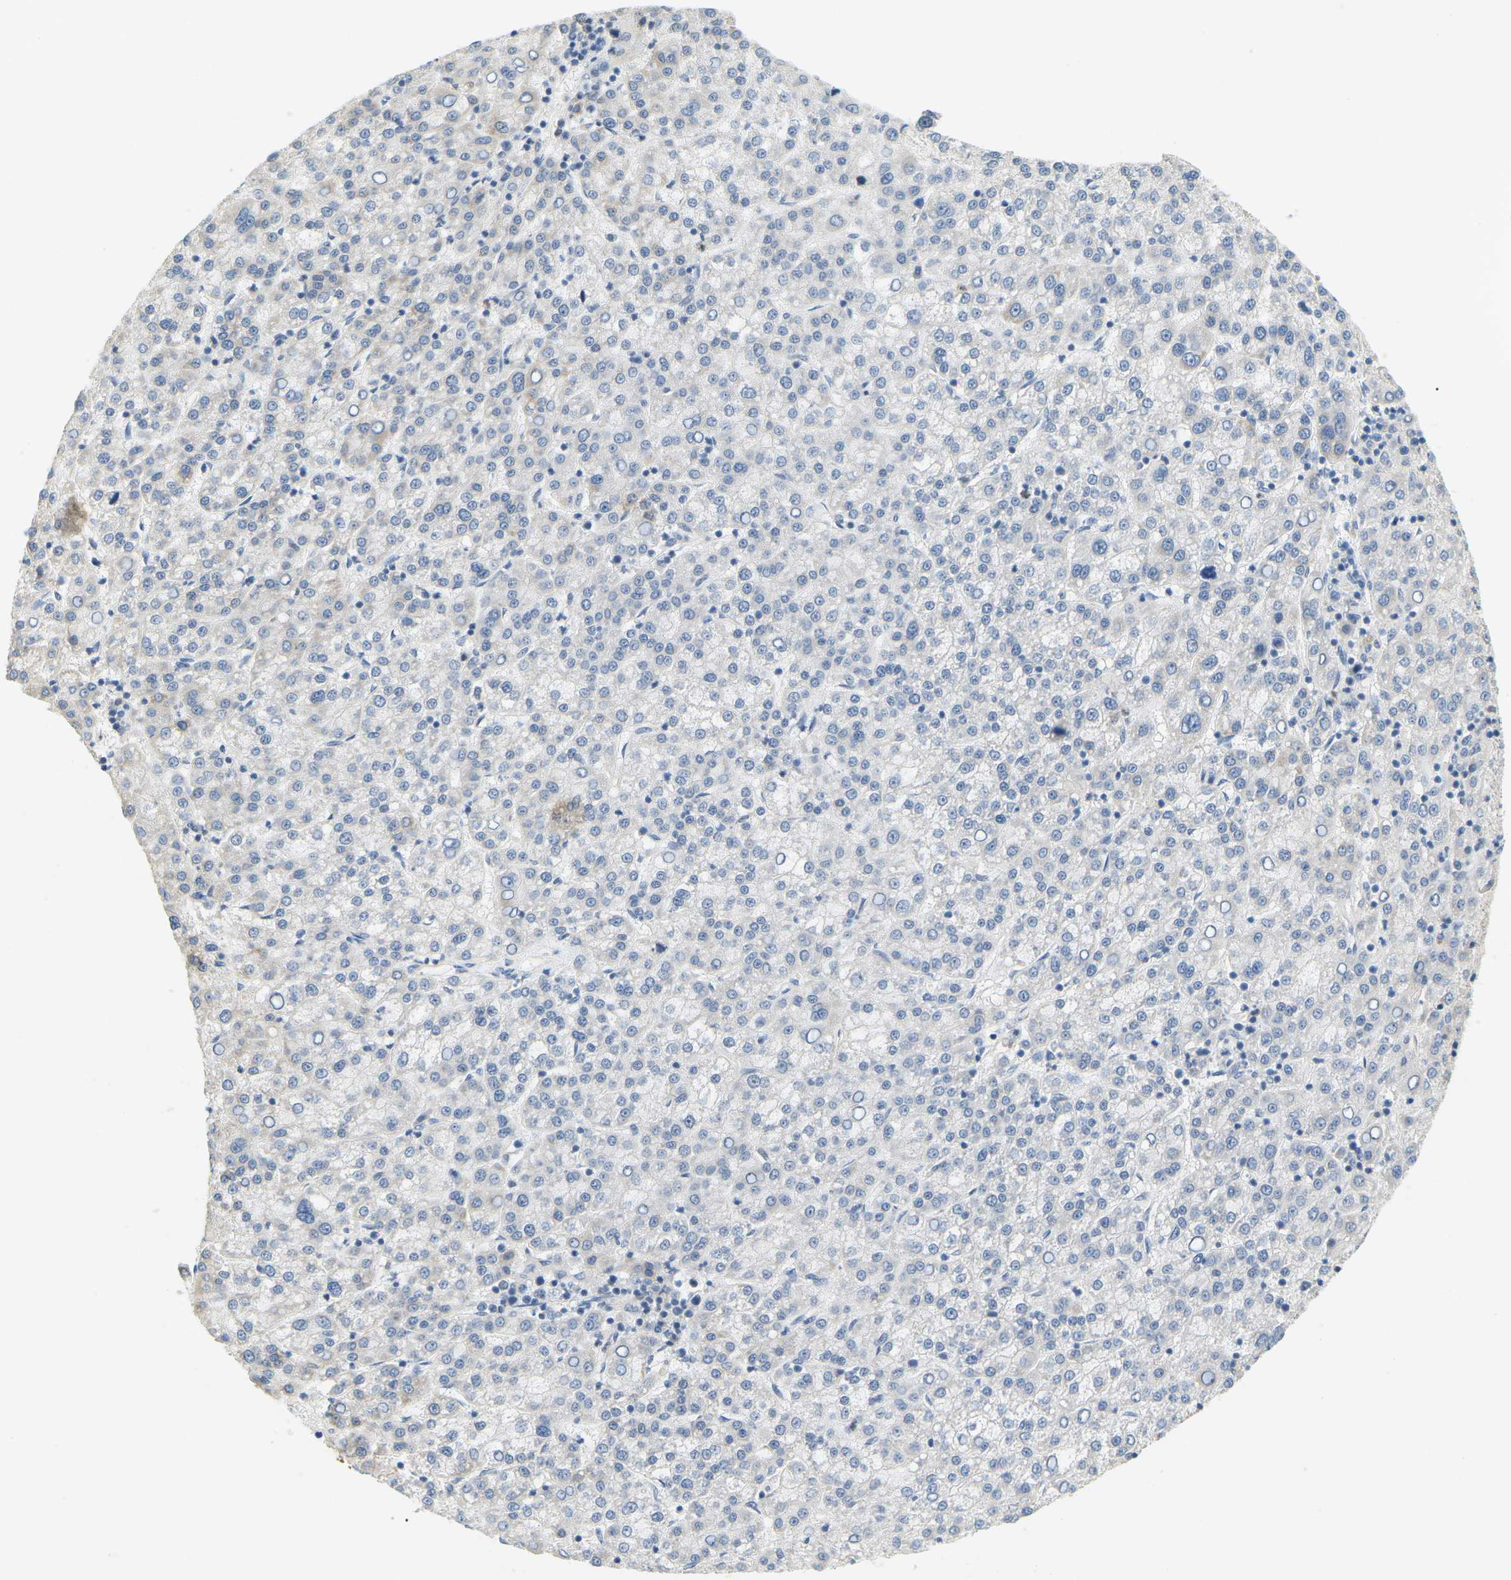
{"staining": {"intensity": "negative", "quantity": "none", "location": "none"}, "tissue": "liver cancer", "cell_type": "Tumor cells", "image_type": "cancer", "snomed": [{"axis": "morphology", "description": "Carcinoma, Hepatocellular, NOS"}, {"axis": "topography", "description": "Liver"}], "caption": "Histopathology image shows no significant protein positivity in tumor cells of liver cancer. The staining was performed using DAB (3,3'-diaminobenzidine) to visualize the protein expression in brown, while the nuclei were stained in blue with hematoxylin (Magnification: 20x).", "gene": "CD300E", "patient": {"sex": "female", "age": 58}}